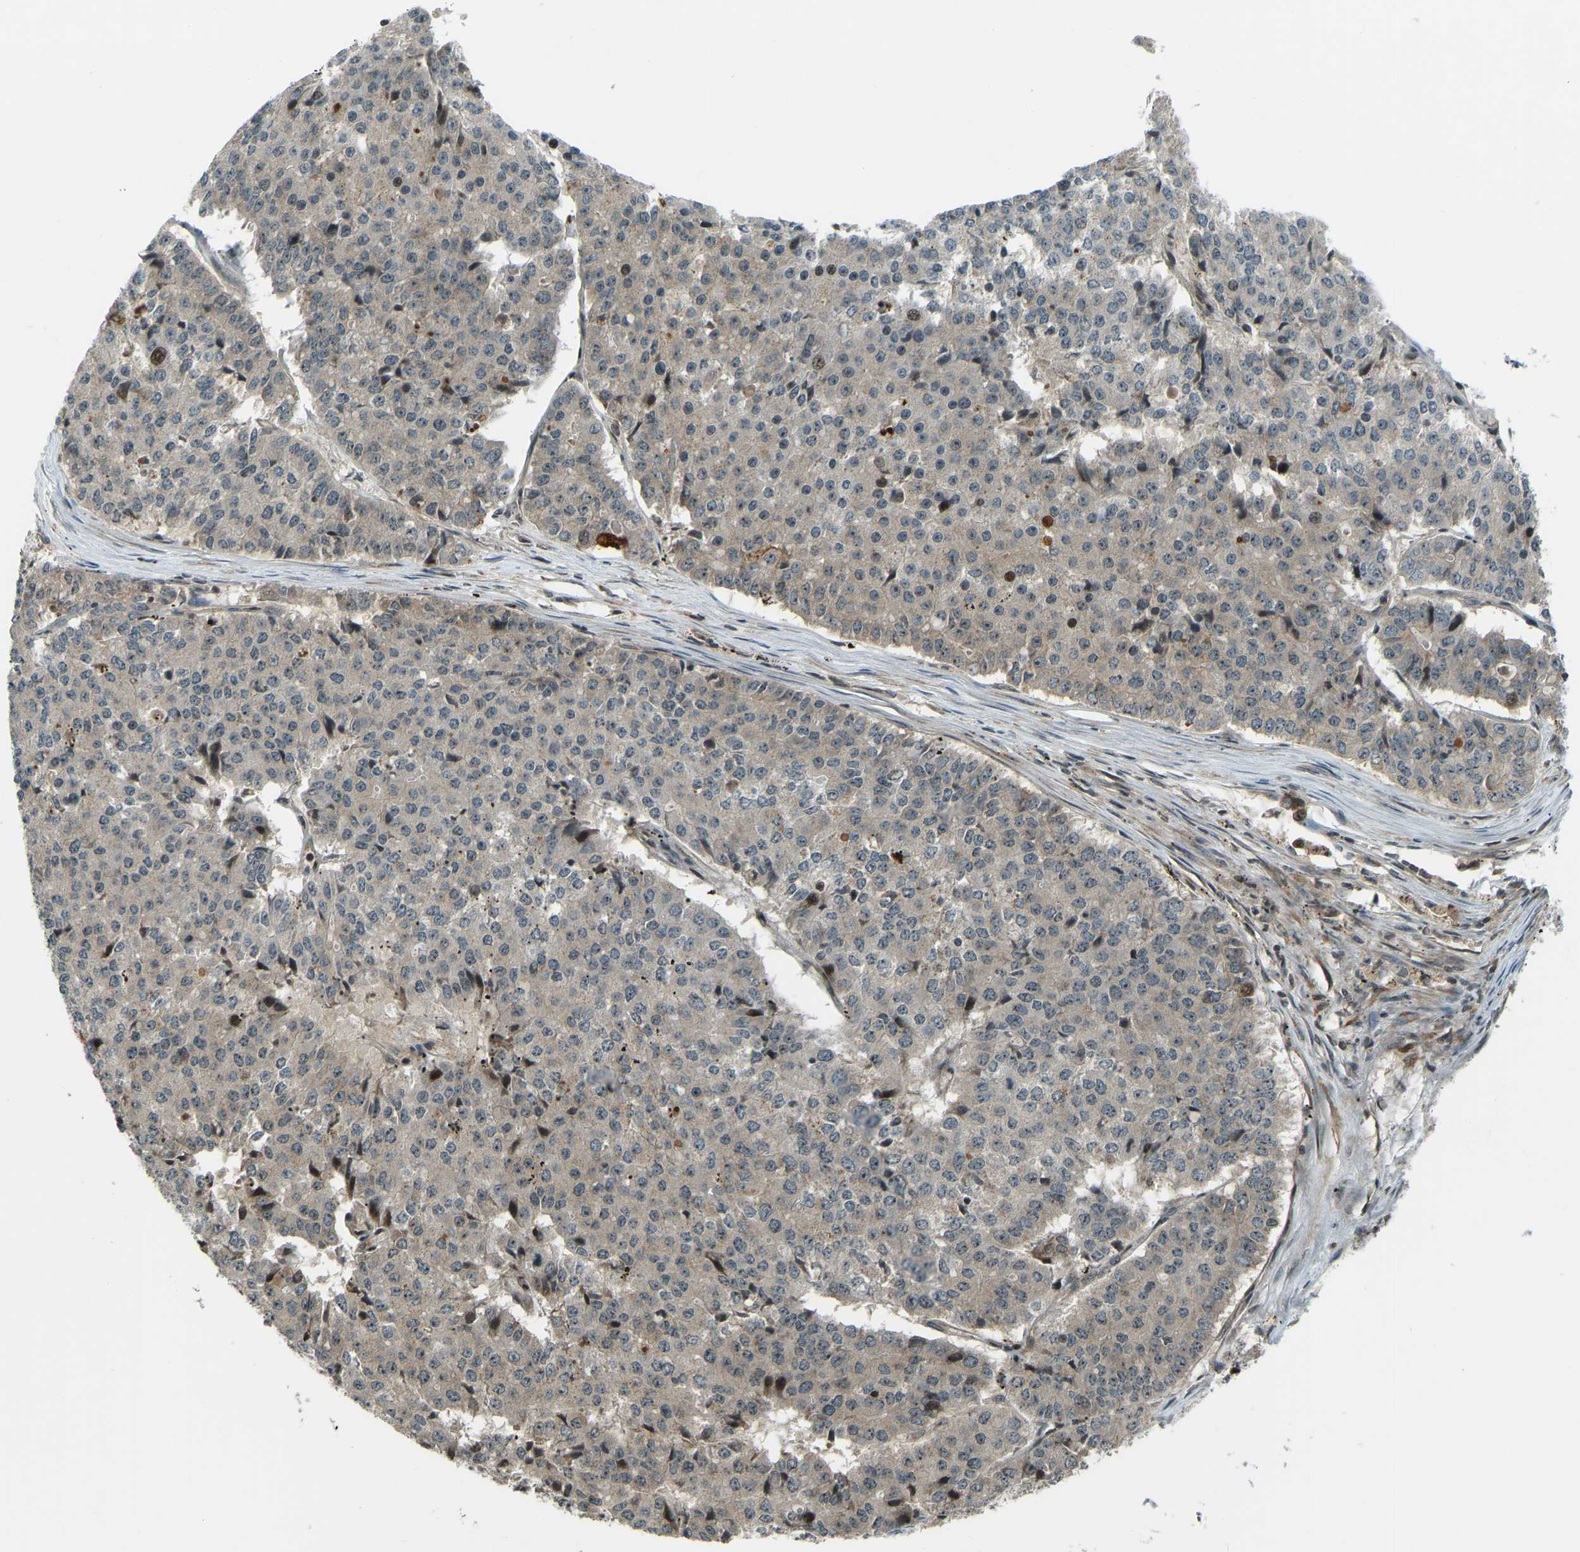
{"staining": {"intensity": "weak", "quantity": "25%-75%", "location": "cytoplasmic/membranous,nuclear"}, "tissue": "pancreatic cancer", "cell_type": "Tumor cells", "image_type": "cancer", "snomed": [{"axis": "morphology", "description": "Adenocarcinoma, NOS"}, {"axis": "topography", "description": "Pancreas"}], "caption": "Weak cytoplasmic/membranous and nuclear positivity for a protein is appreciated in about 25%-75% of tumor cells of adenocarcinoma (pancreatic) using IHC.", "gene": "SVOPL", "patient": {"sex": "male", "age": 50}}